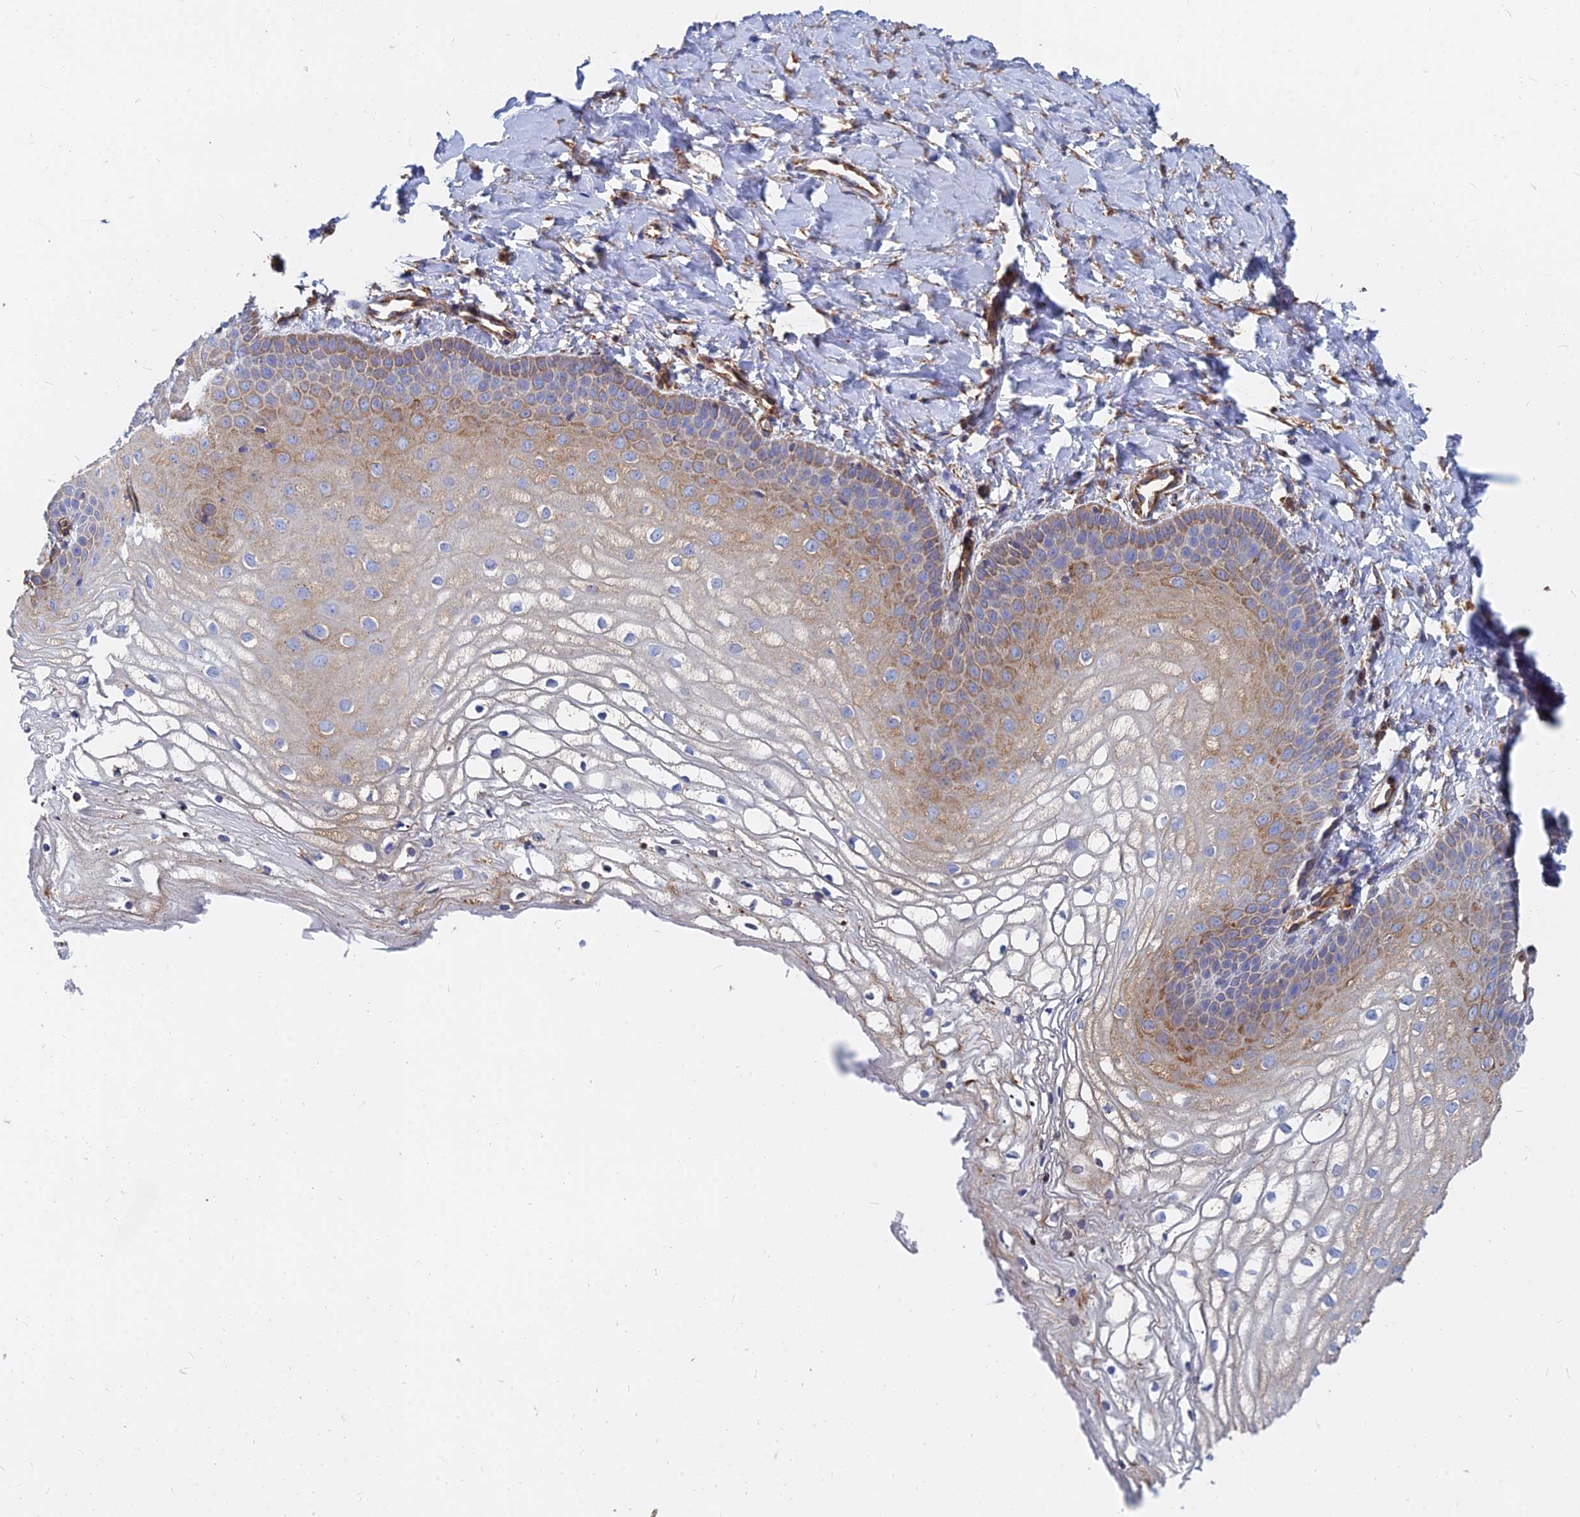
{"staining": {"intensity": "moderate", "quantity": ">75%", "location": "cytoplasmic/membranous"}, "tissue": "vagina", "cell_type": "Squamous epithelial cells", "image_type": "normal", "snomed": [{"axis": "morphology", "description": "Normal tissue, NOS"}, {"axis": "topography", "description": "Vagina"}], "caption": "Benign vagina displays moderate cytoplasmic/membranous positivity in approximately >75% of squamous epithelial cells, visualized by immunohistochemistry.", "gene": "FFAR3", "patient": {"sex": "female", "age": 68}}